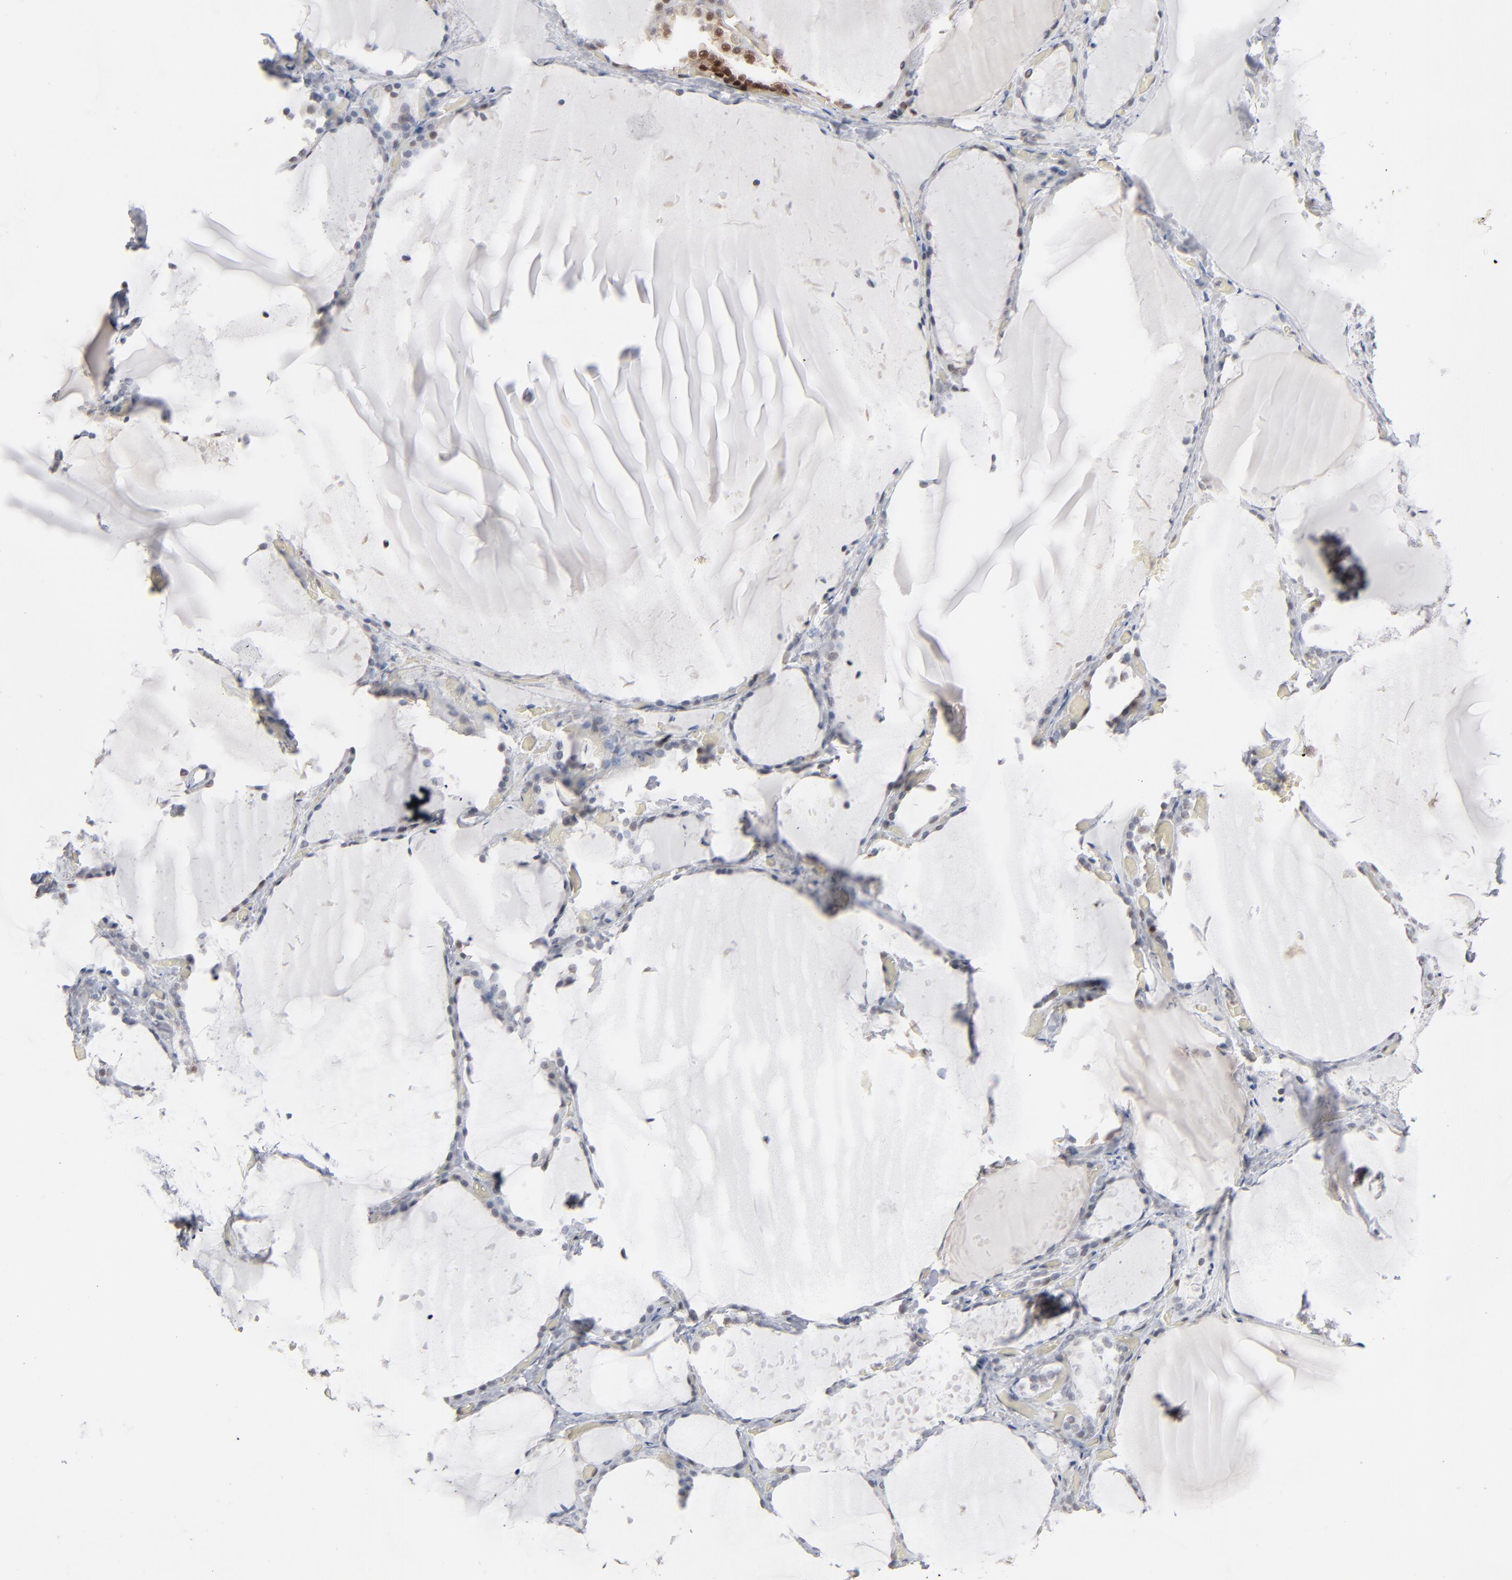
{"staining": {"intensity": "strong", "quantity": "<25%", "location": "nuclear"}, "tissue": "thyroid gland", "cell_type": "Glandular cells", "image_type": "normal", "snomed": [{"axis": "morphology", "description": "Normal tissue, NOS"}, {"axis": "topography", "description": "Thyroid gland"}], "caption": "Strong nuclear expression for a protein is present in about <25% of glandular cells of benign thyroid gland using IHC.", "gene": "IRF9", "patient": {"sex": "female", "age": 22}}